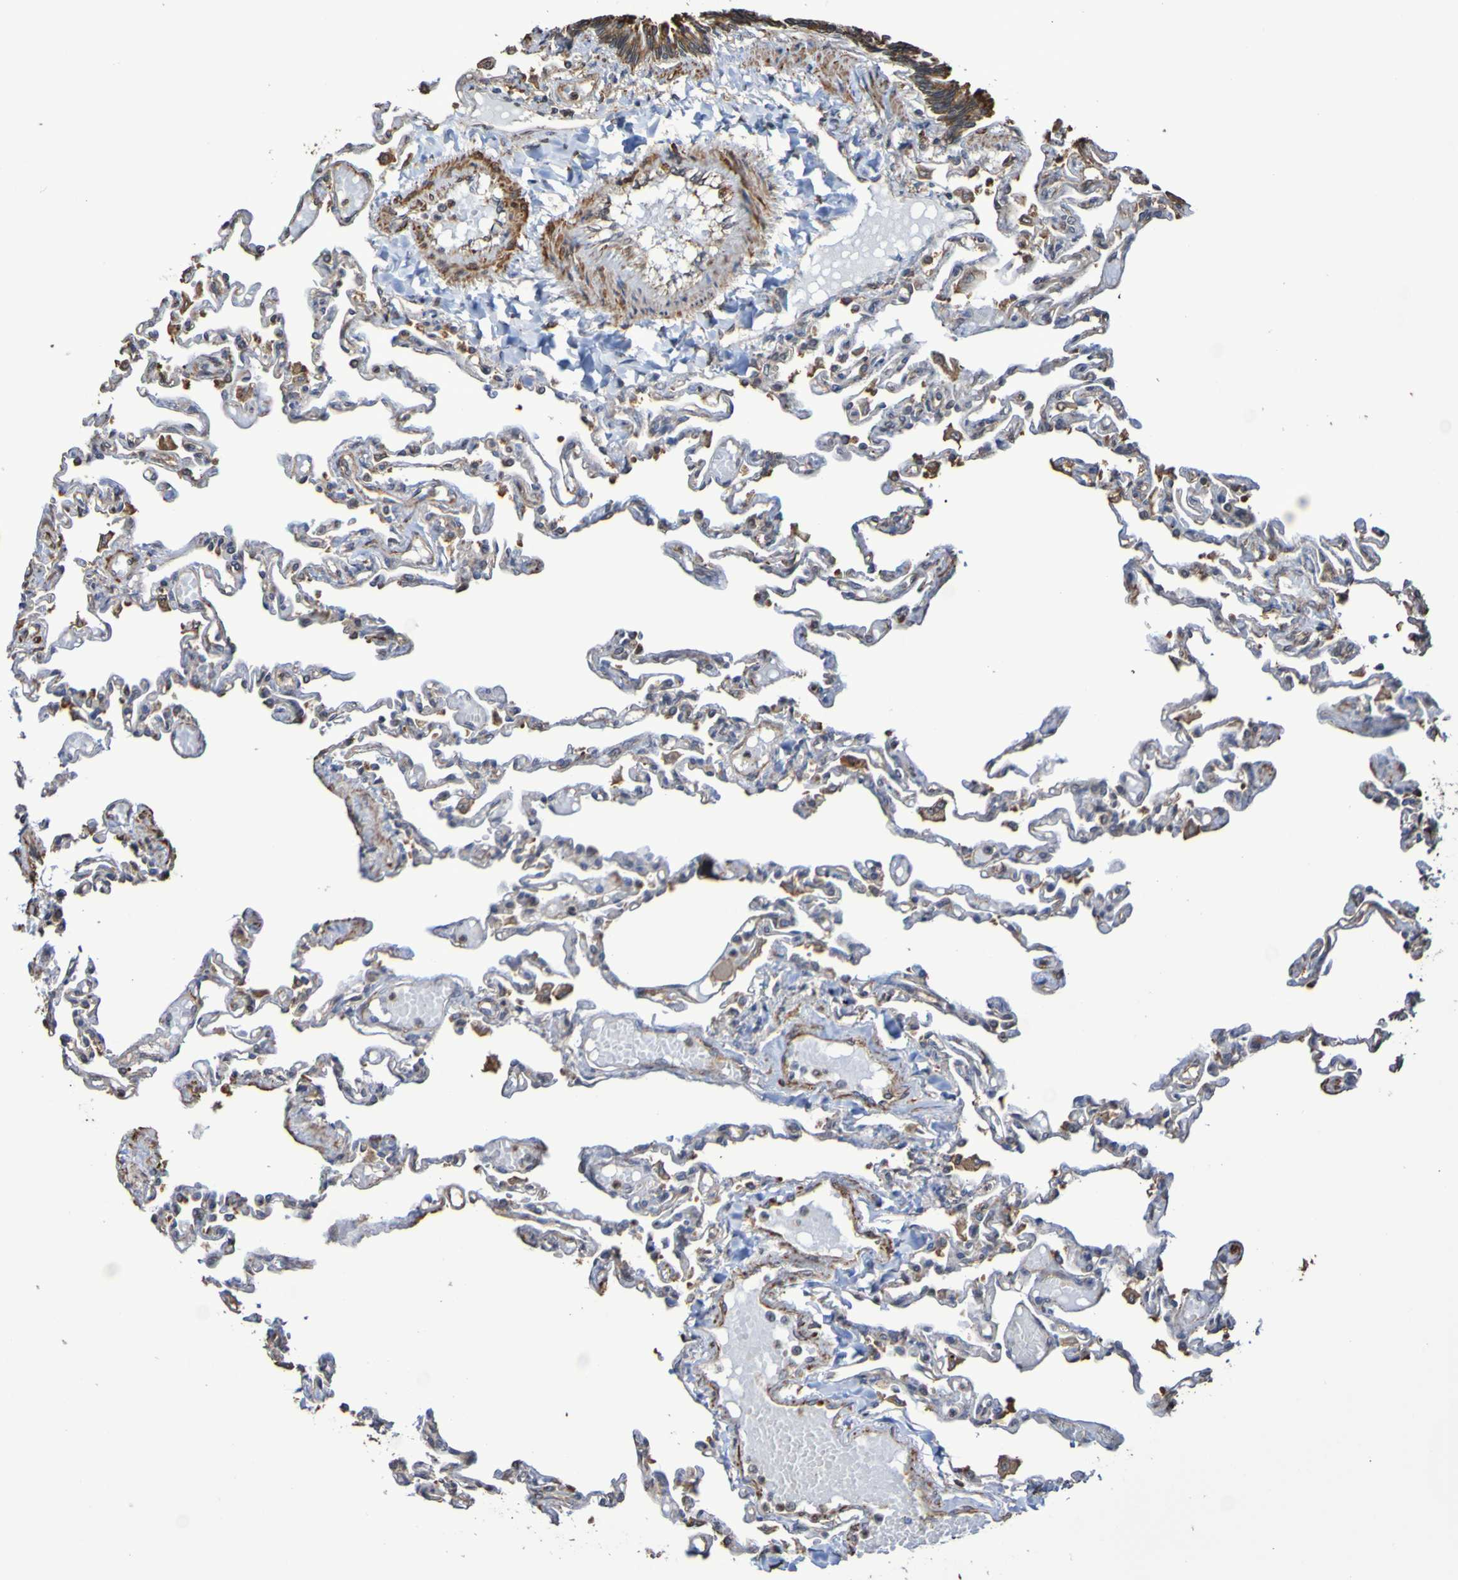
{"staining": {"intensity": "weak", "quantity": "25%-75%", "location": "cytoplasmic/membranous"}, "tissue": "lung", "cell_type": "Alveolar cells", "image_type": "normal", "snomed": [{"axis": "morphology", "description": "Normal tissue, NOS"}, {"axis": "topography", "description": "Lung"}], "caption": "Brown immunohistochemical staining in unremarkable human lung exhibits weak cytoplasmic/membranous staining in about 25%-75% of alveolar cells. The staining was performed using DAB, with brown indicating positive protein expression. Nuclei are stained blue with hematoxylin.", "gene": "RAB11A", "patient": {"sex": "male", "age": 21}}